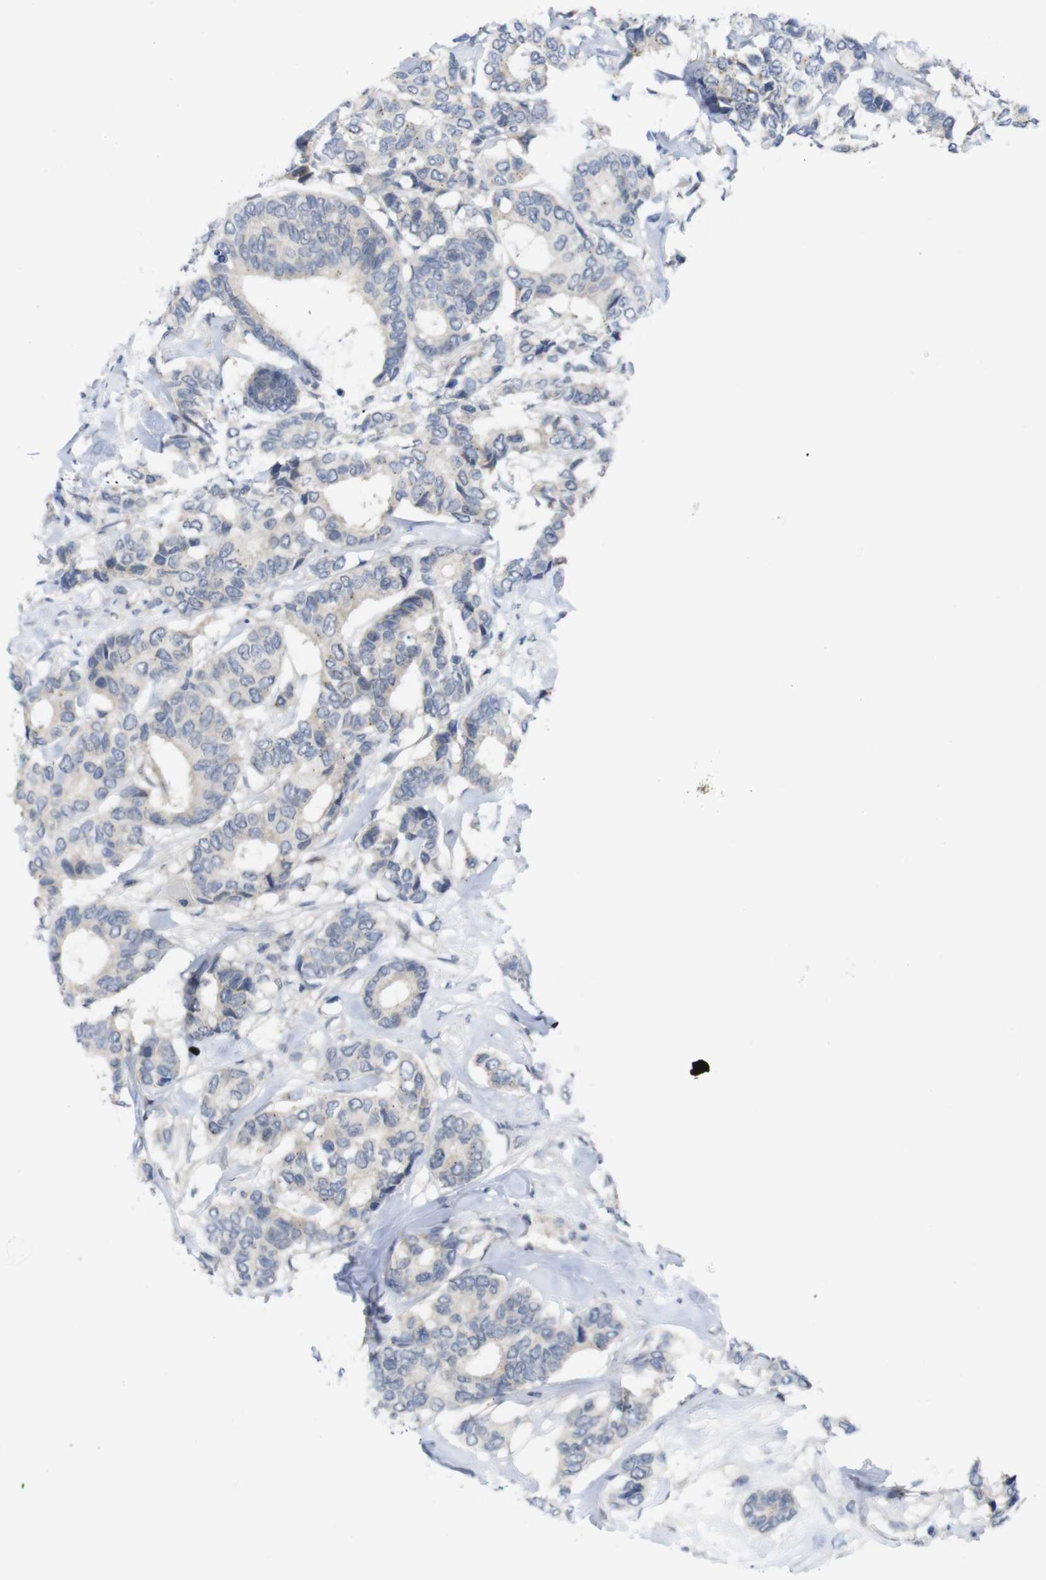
{"staining": {"intensity": "weak", "quantity": "<25%", "location": "cytoplasmic/membranous"}, "tissue": "breast cancer", "cell_type": "Tumor cells", "image_type": "cancer", "snomed": [{"axis": "morphology", "description": "Duct carcinoma"}, {"axis": "topography", "description": "Breast"}], "caption": "High power microscopy histopathology image of an immunohistochemistry (IHC) micrograph of invasive ductal carcinoma (breast), revealing no significant expression in tumor cells. (Stains: DAB (3,3'-diaminobenzidine) immunohistochemistry with hematoxylin counter stain, Microscopy: brightfield microscopy at high magnification).", "gene": "SLAMF7", "patient": {"sex": "female", "age": 87}}